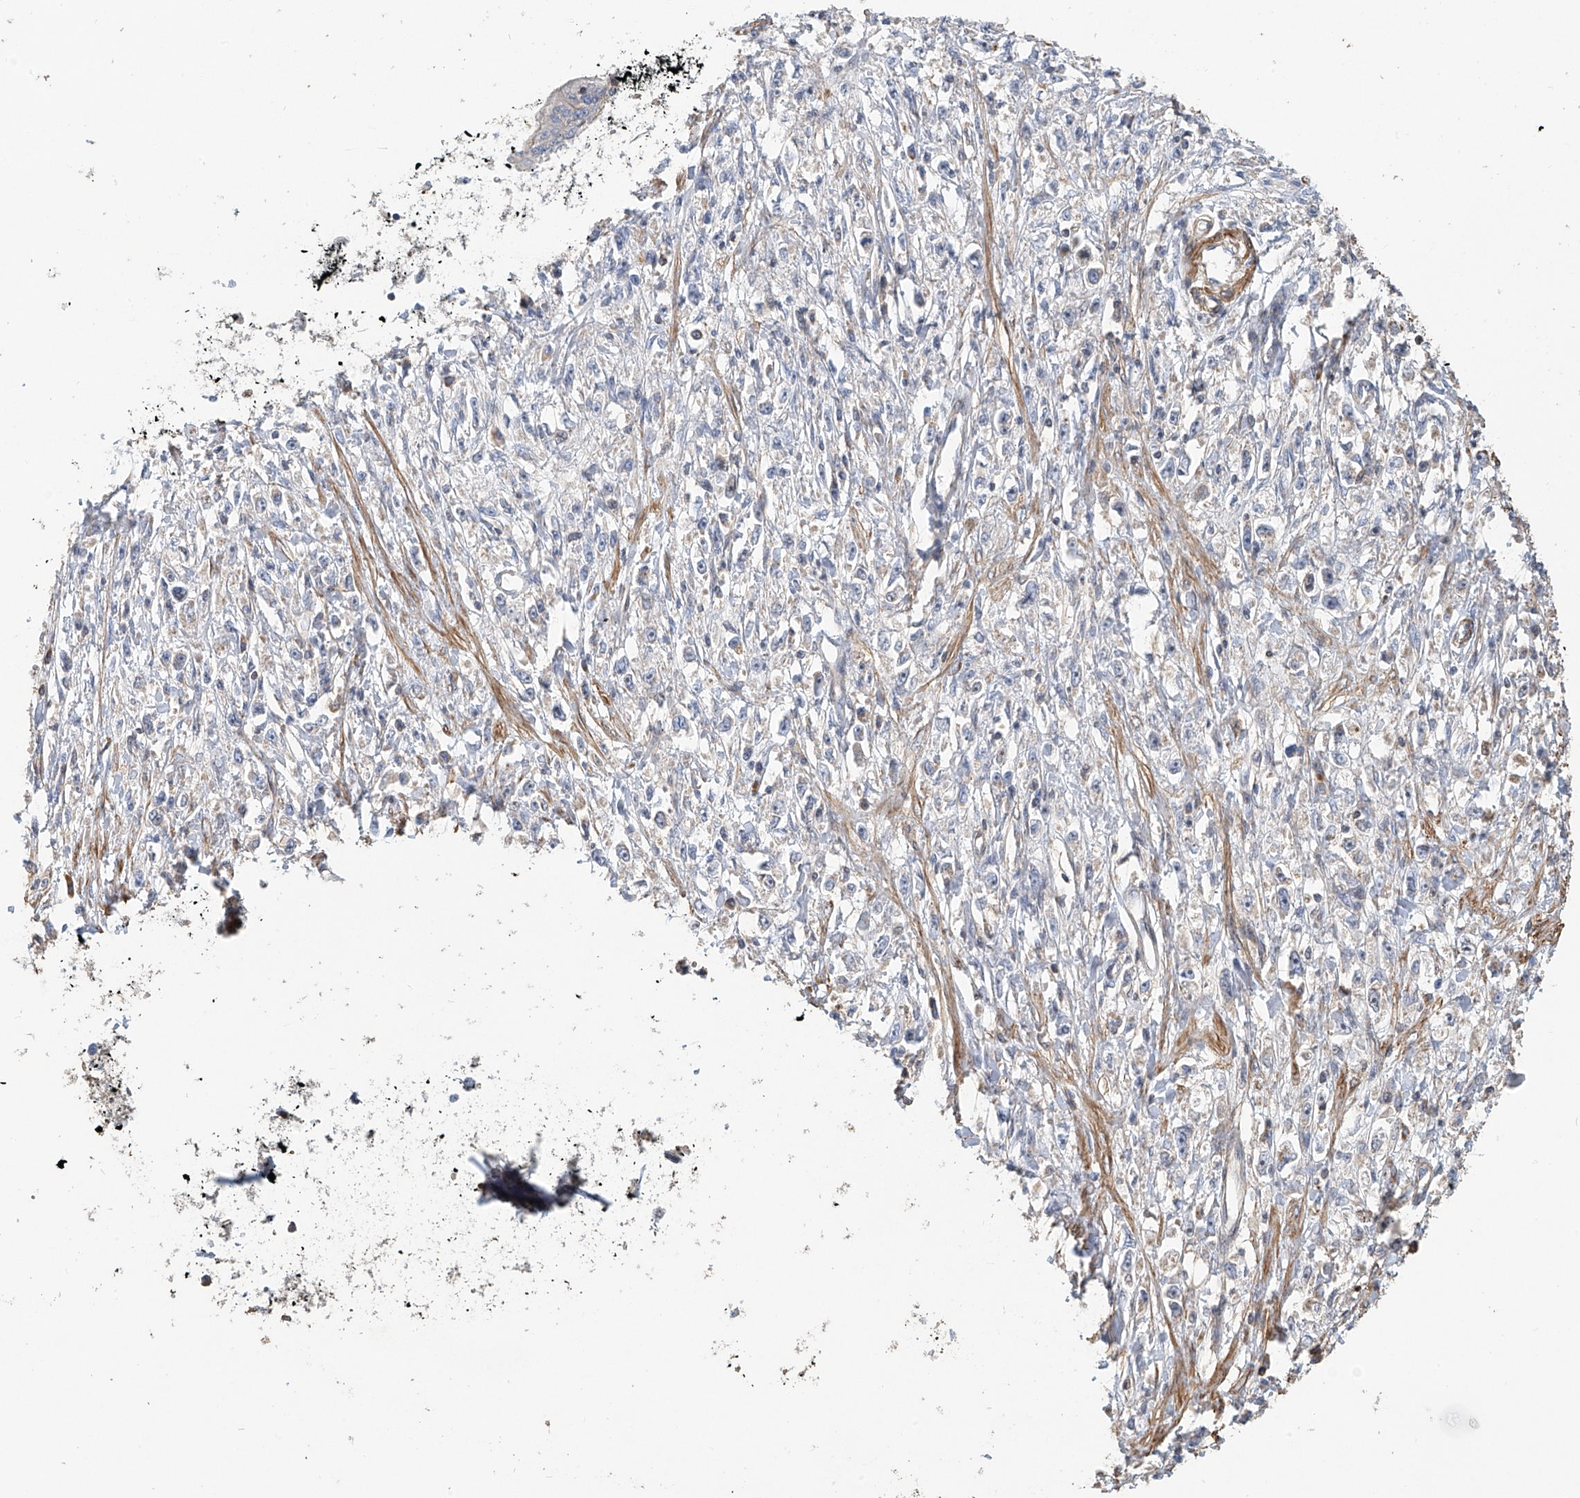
{"staining": {"intensity": "negative", "quantity": "none", "location": "none"}, "tissue": "stomach cancer", "cell_type": "Tumor cells", "image_type": "cancer", "snomed": [{"axis": "morphology", "description": "Adenocarcinoma, NOS"}, {"axis": "topography", "description": "Stomach"}], "caption": "This is an immunohistochemistry (IHC) image of human adenocarcinoma (stomach). There is no positivity in tumor cells.", "gene": "SLC43A3", "patient": {"sex": "female", "age": 59}}